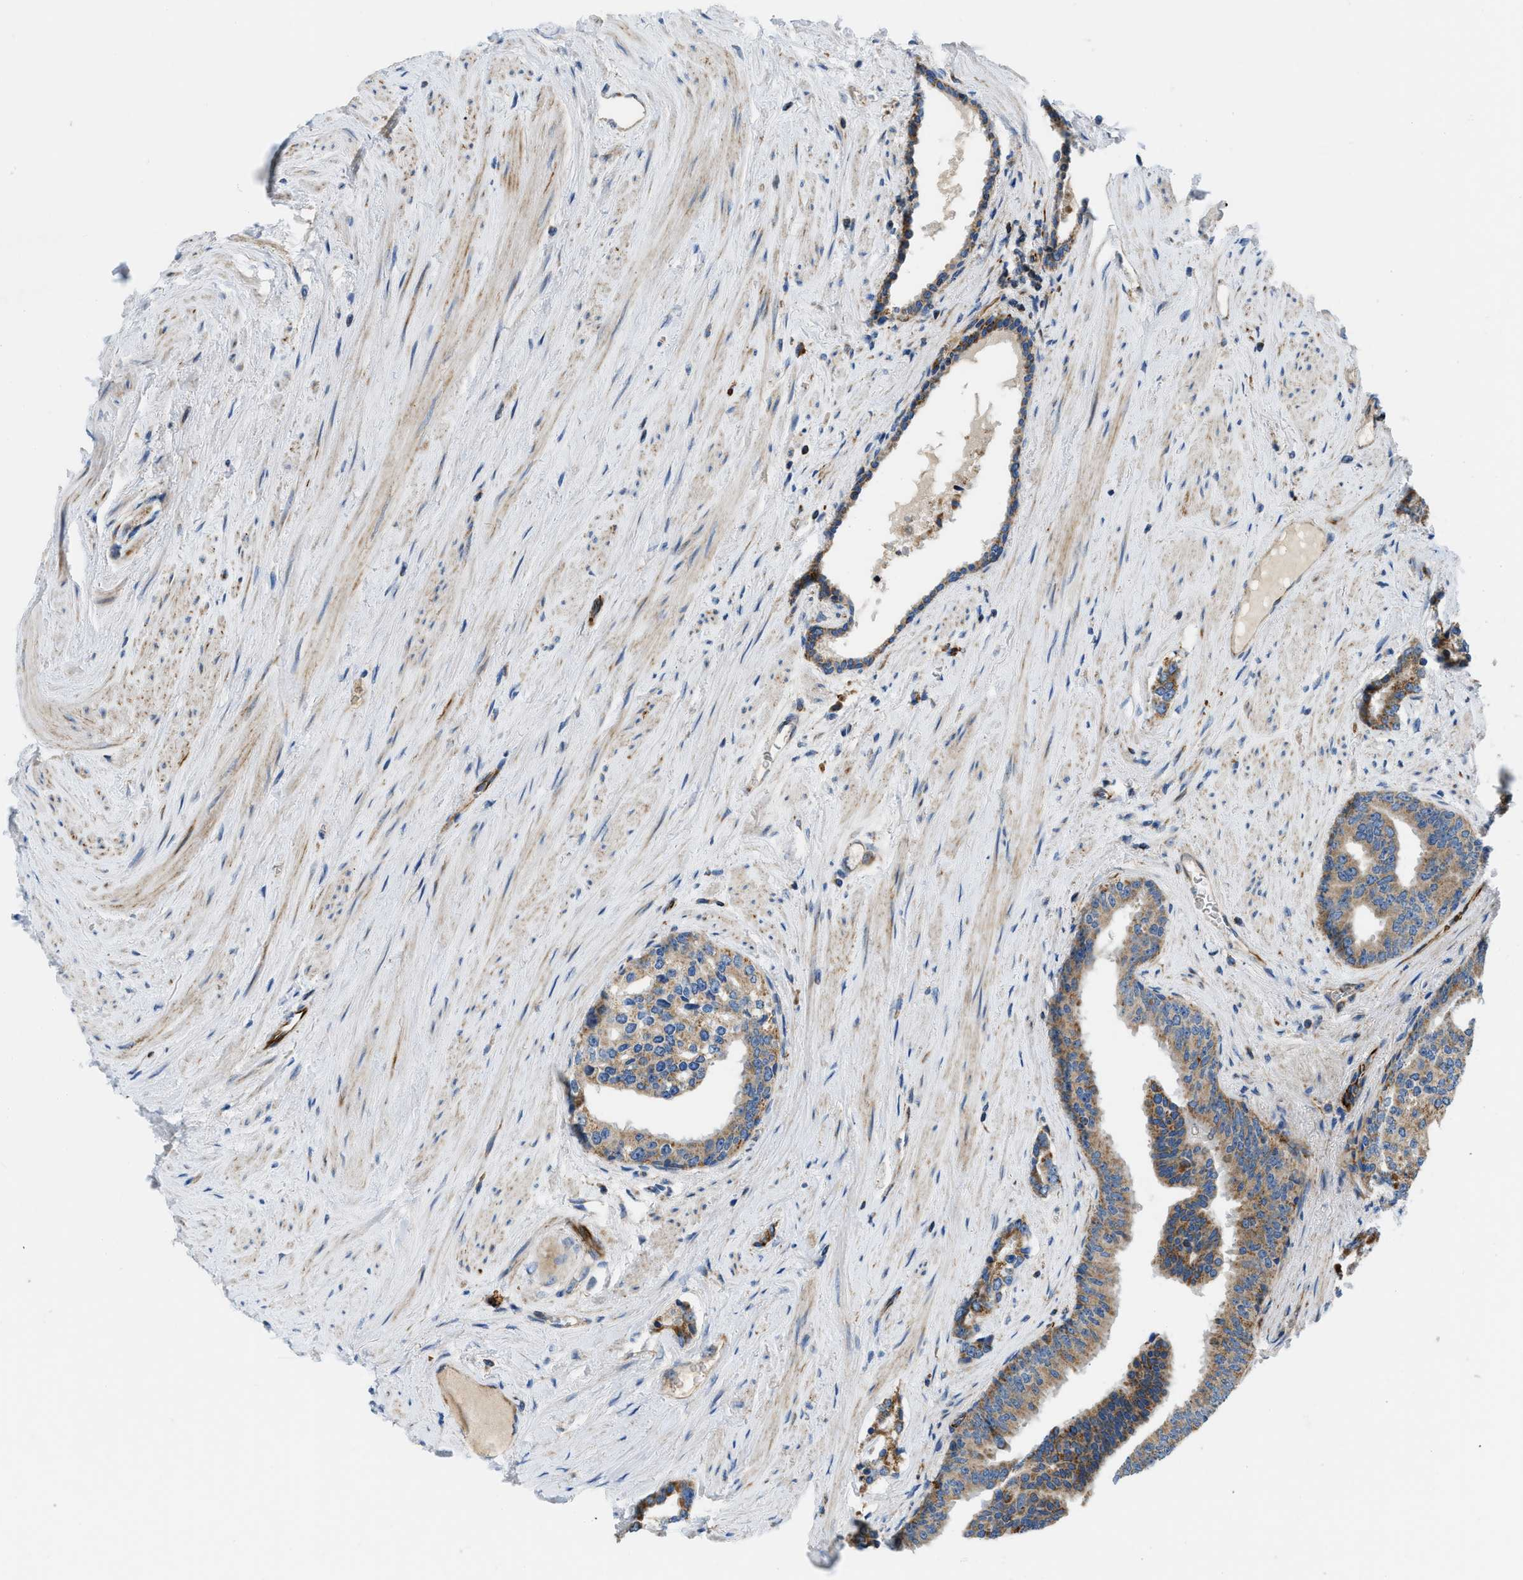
{"staining": {"intensity": "moderate", "quantity": ">75%", "location": "cytoplasmic/membranous"}, "tissue": "prostate cancer", "cell_type": "Tumor cells", "image_type": "cancer", "snomed": [{"axis": "morphology", "description": "Adenocarcinoma, High grade"}, {"axis": "topography", "description": "Prostate"}], "caption": "High-power microscopy captured an IHC histopathology image of prostate cancer (adenocarcinoma (high-grade)), revealing moderate cytoplasmic/membranous expression in approximately >75% of tumor cells. The protein is shown in brown color, while the nuclei are stained blue.", "gene": "ZNF831", "patient": {"sex": "male", "age": 71}}